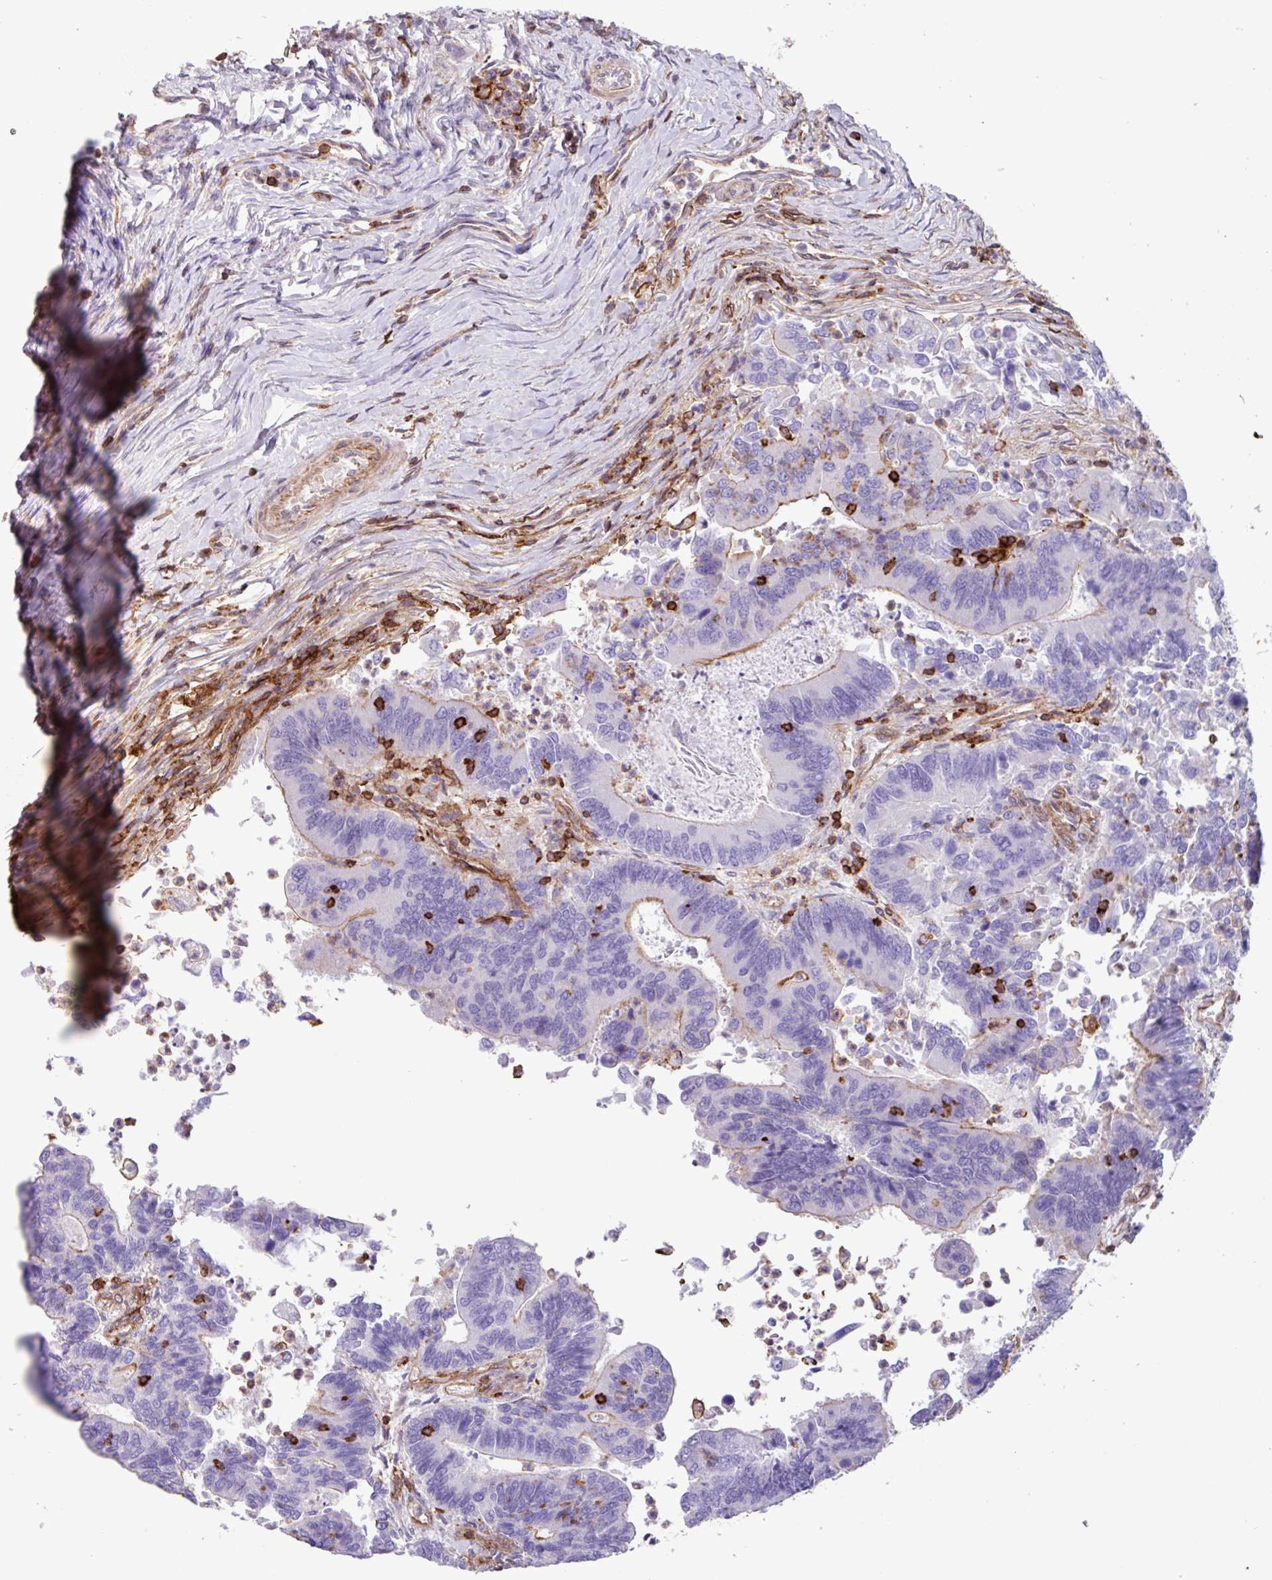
{"staining": {"intensity": "negative", "quantity": "none", "location": "none"}, "tissue": "colorectal cancer", "cell_type": "Tumor cells", "image_type": "cancer", "snomed": [{"axis": "morphology", "description": "Adenocarcinoma, NOS"}, {"axis": "topography", "description": "Colon"}], "caption": "Colorectal adenocarcinoma stained for a protein using immunohistochemistry exhibits no staining tumor cells.", "gene": "PPP1R18", "patient": {"sex": "female", "age": 67}}